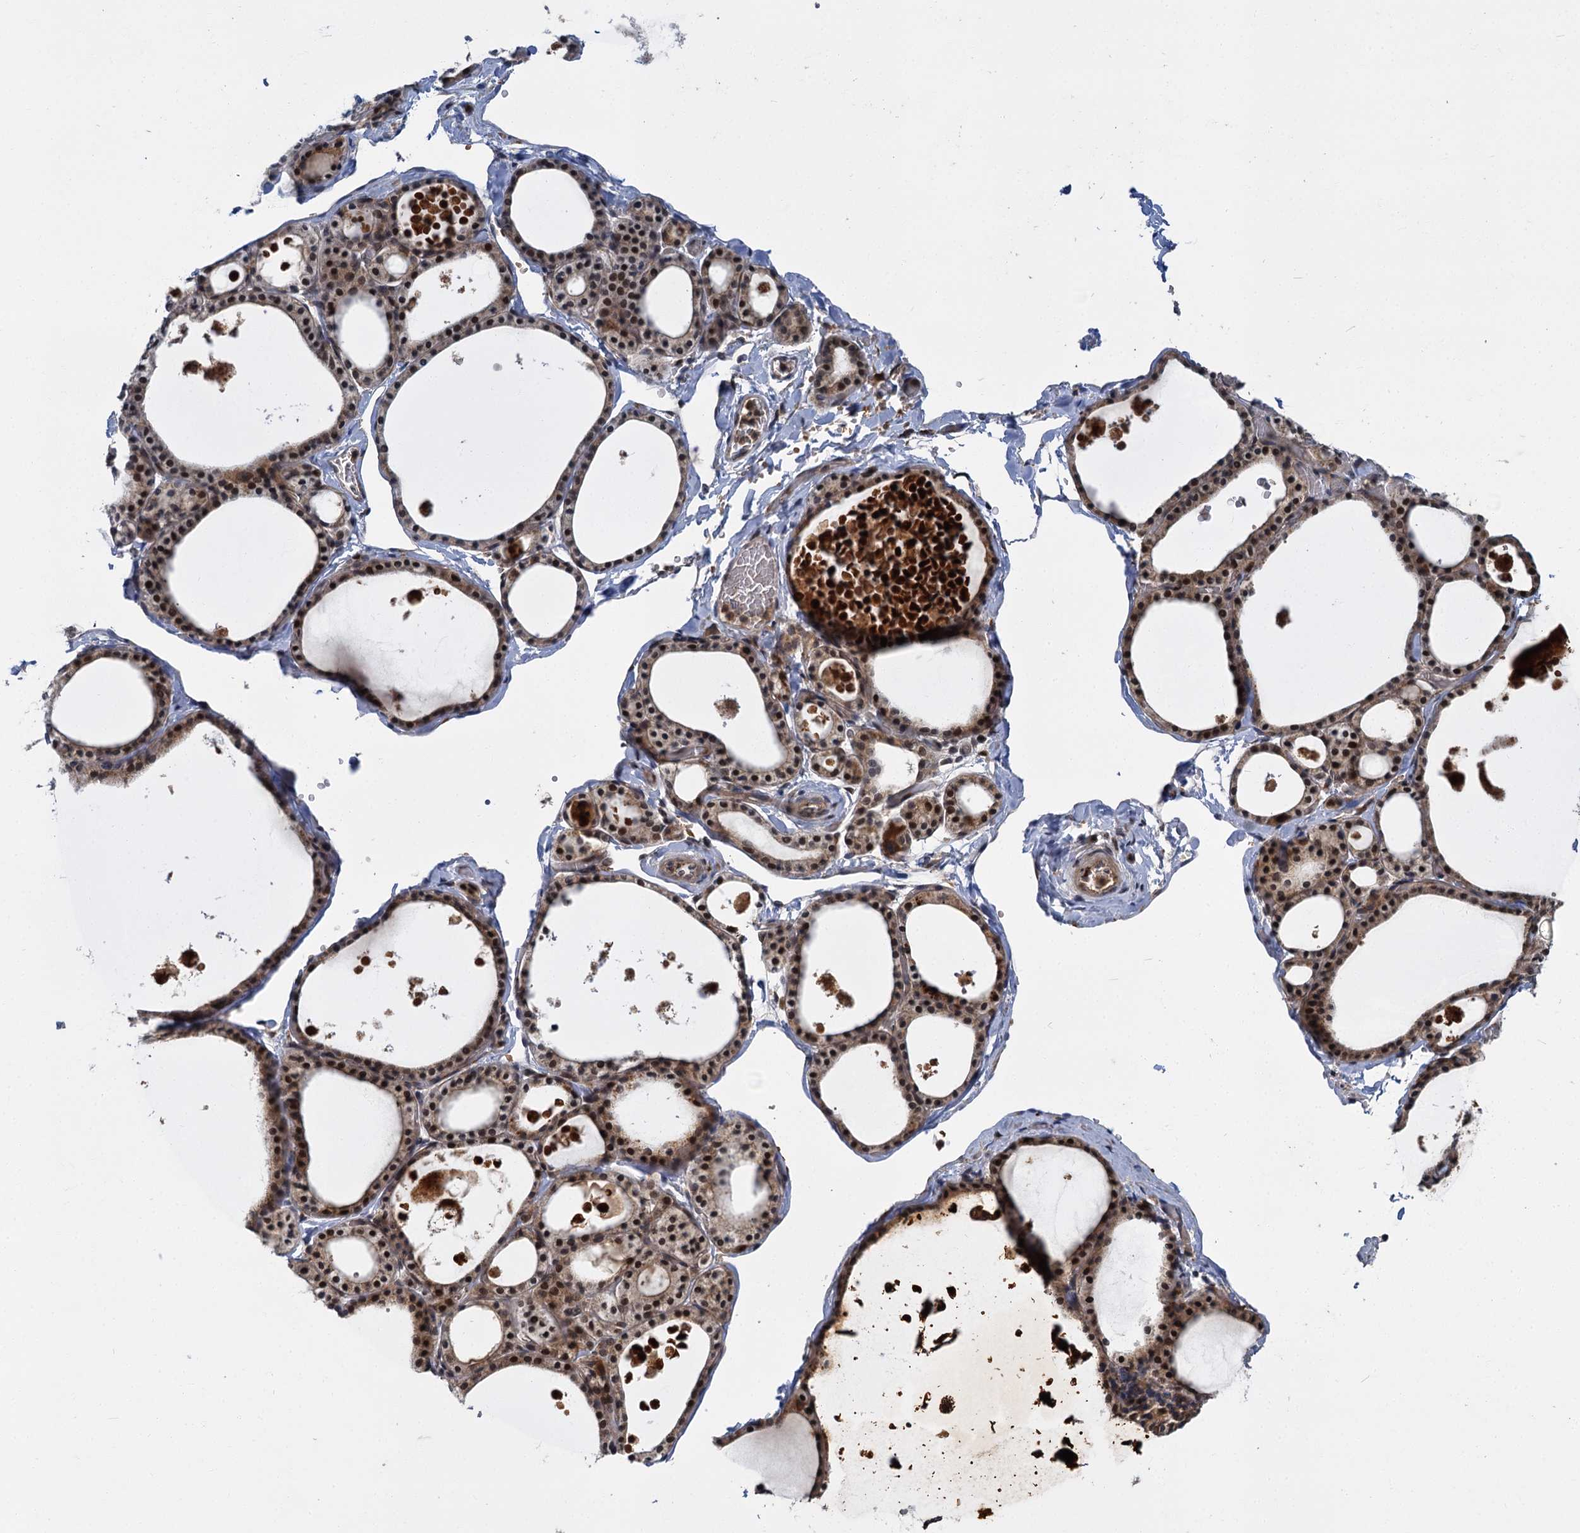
{"staining": {"intensity": "moderate", "quantity": ">75%", "location": "cytoplasmic/membranous,nuclear"}, "tissue": "thyroid gland", "cell_type": "Glandular cells", "image_type": "normal", "snomed": [{"axis": "morphology", "description": "Normal tissue, NOS"}, {"axis": "topography", "description": "Thyroid gland"}], "caption": "The micrograph shows immunohistochemical staining of unremarkable thyroid gland. There is moderate cytoplasmic/membranous,nuclear positivity is identified in about >75% of glandular cells.", "gene": "APBA2", "patient": {"sex": "male", "age": 56}}